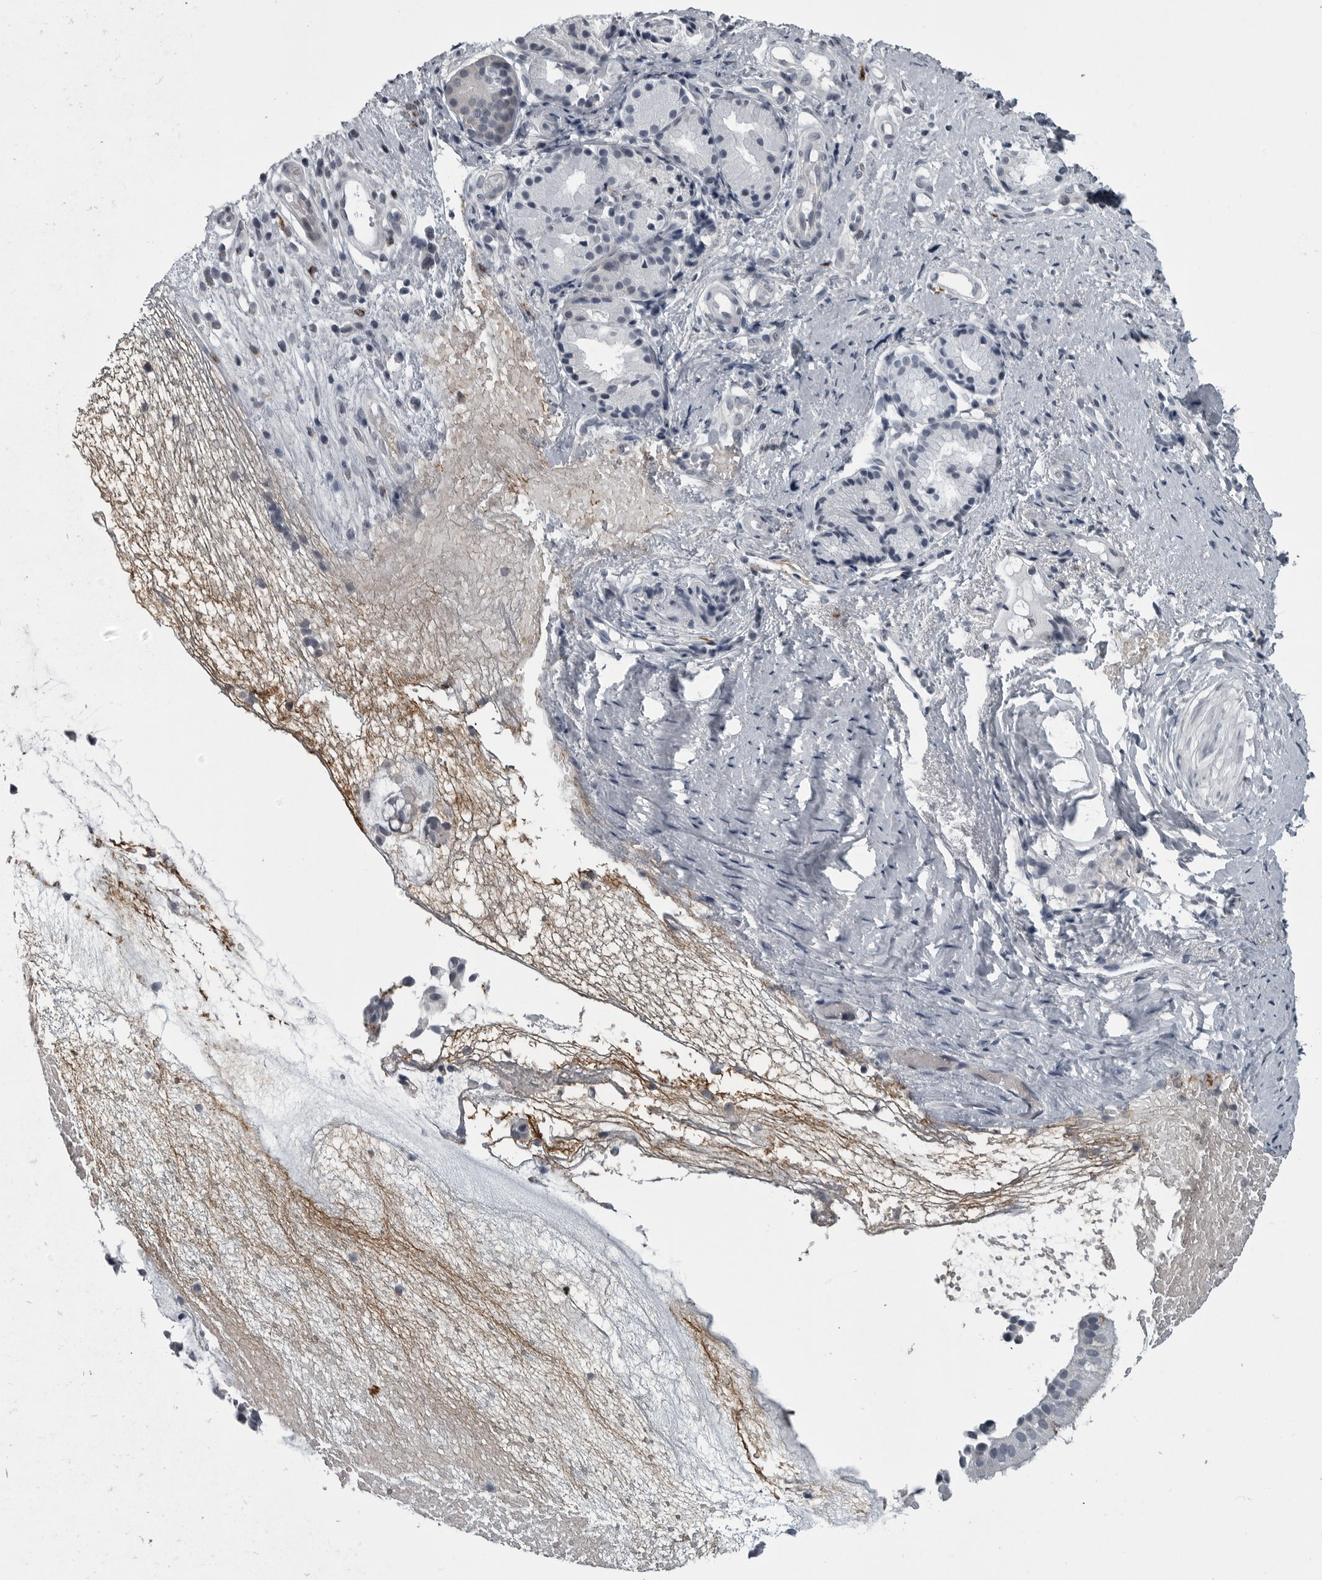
{"staining": {"intensity": "negative", "quantity": "none", "location": "none"}, "tissue": "nasopharynx", "cell_type": "Respiratory epithelial cells", "image_type": "normal", "snomed": [{"axis": "morphology", "description": "Normal tissue, NOS"}, {"axis": "topography", "description": "Nasopharynx"}], "caption": "This is an immunohistochemistry (IHC) image of unremarkable nasopharynx. There is no staining in respiratory epithelial cells.", "gene": "LYSMD1", "patient": {"sex": "female", "age": 39}}